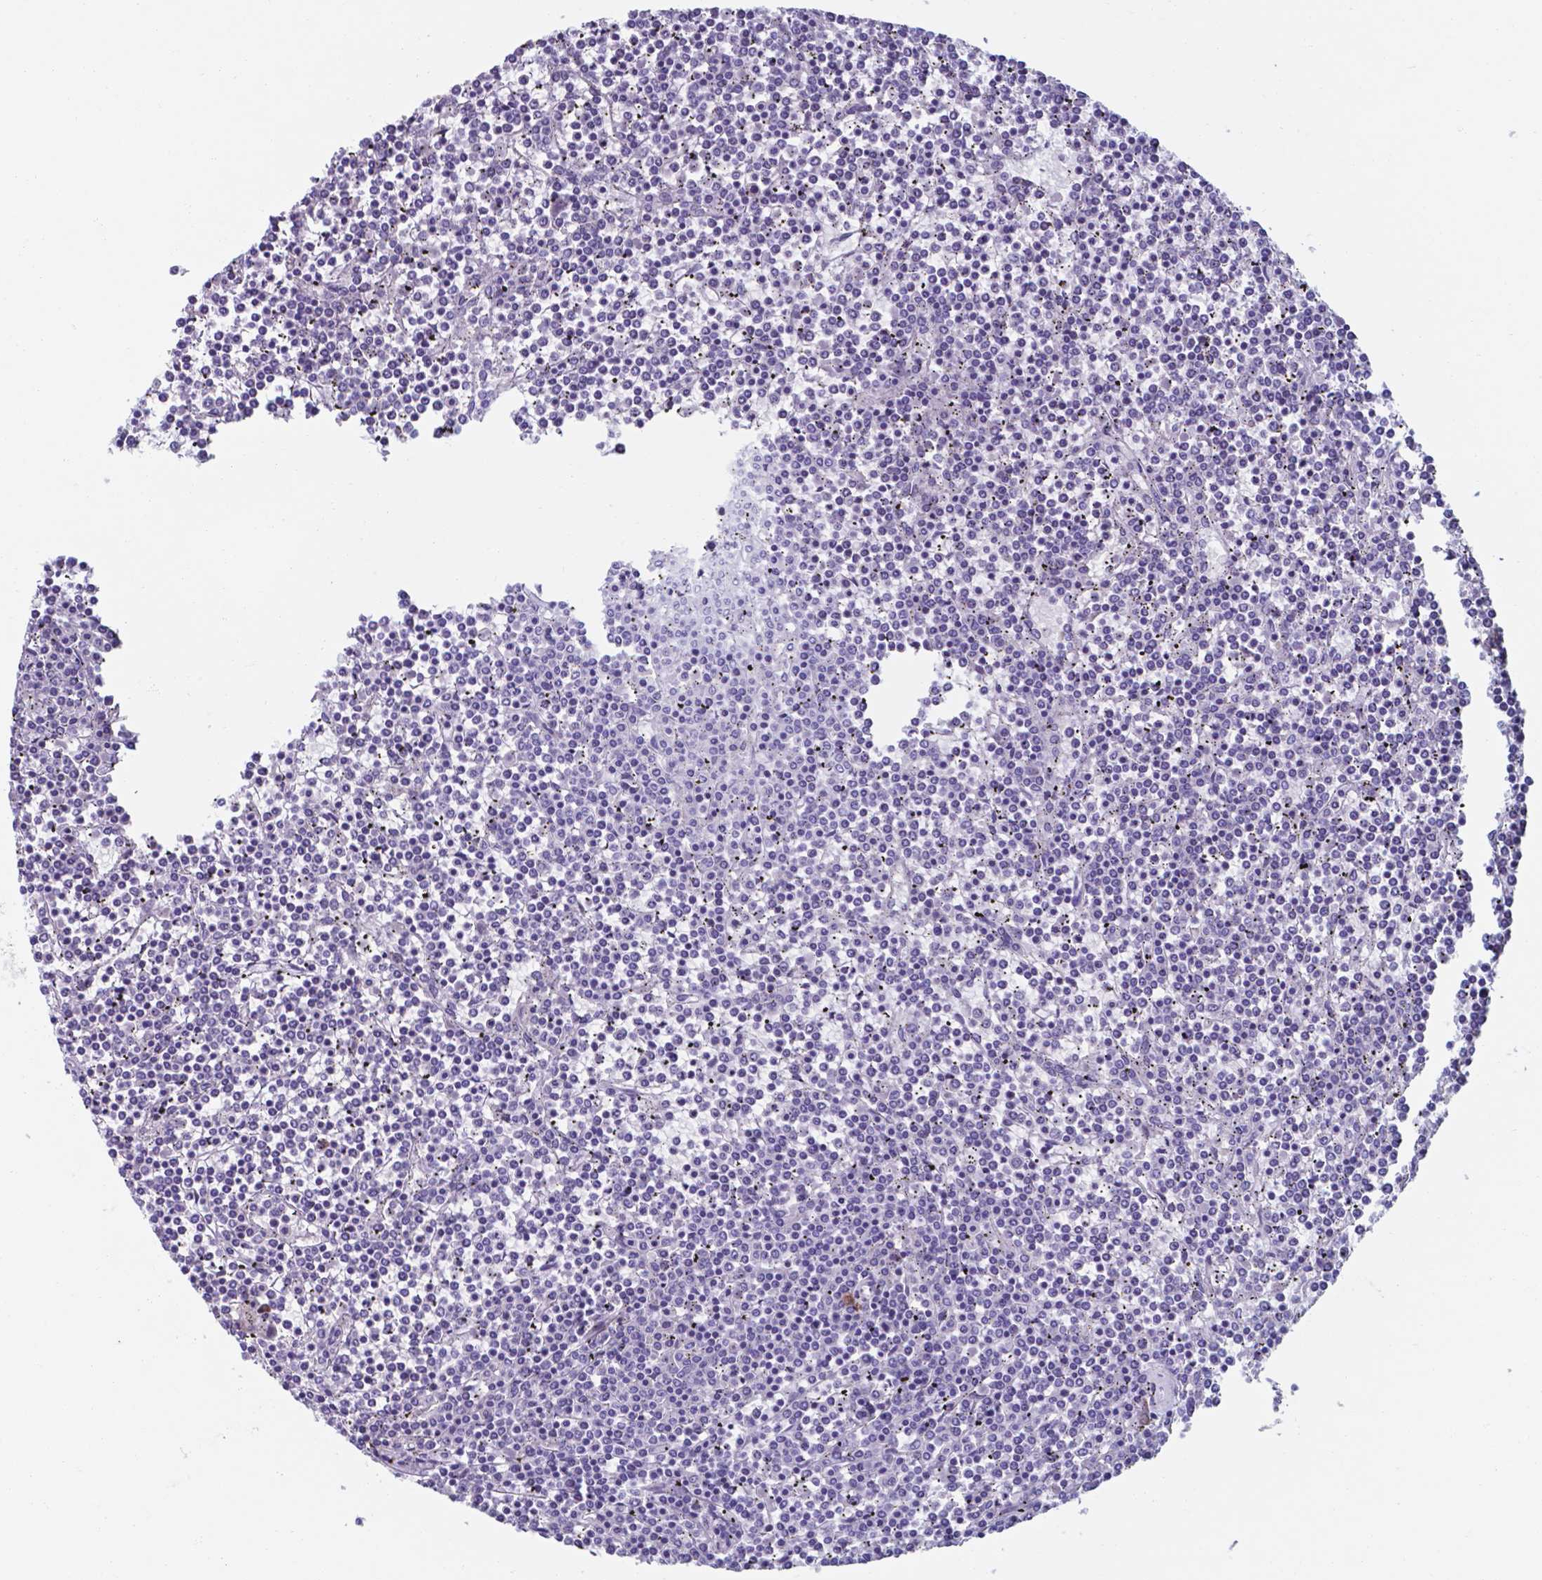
{"staining": {"intensity": "negative", "quantity": "none", "location": "none"}, "tissue": "lymphoma", "cell_type": "Tumor cells", "image_type": "cancer", "snomed": [{"axis": "morphology", "description": "Malignant lymphoma, non-Hodgkin's type, Low grade"}, {"axis": "topography", "description": "Spleen"}], "caption": "Lymphoma stained for a protein using immunohistochemistry reveals no expression tumor cells.", "gene": "UBE2J1", "patient": {"sex": "female", "age": 19}}